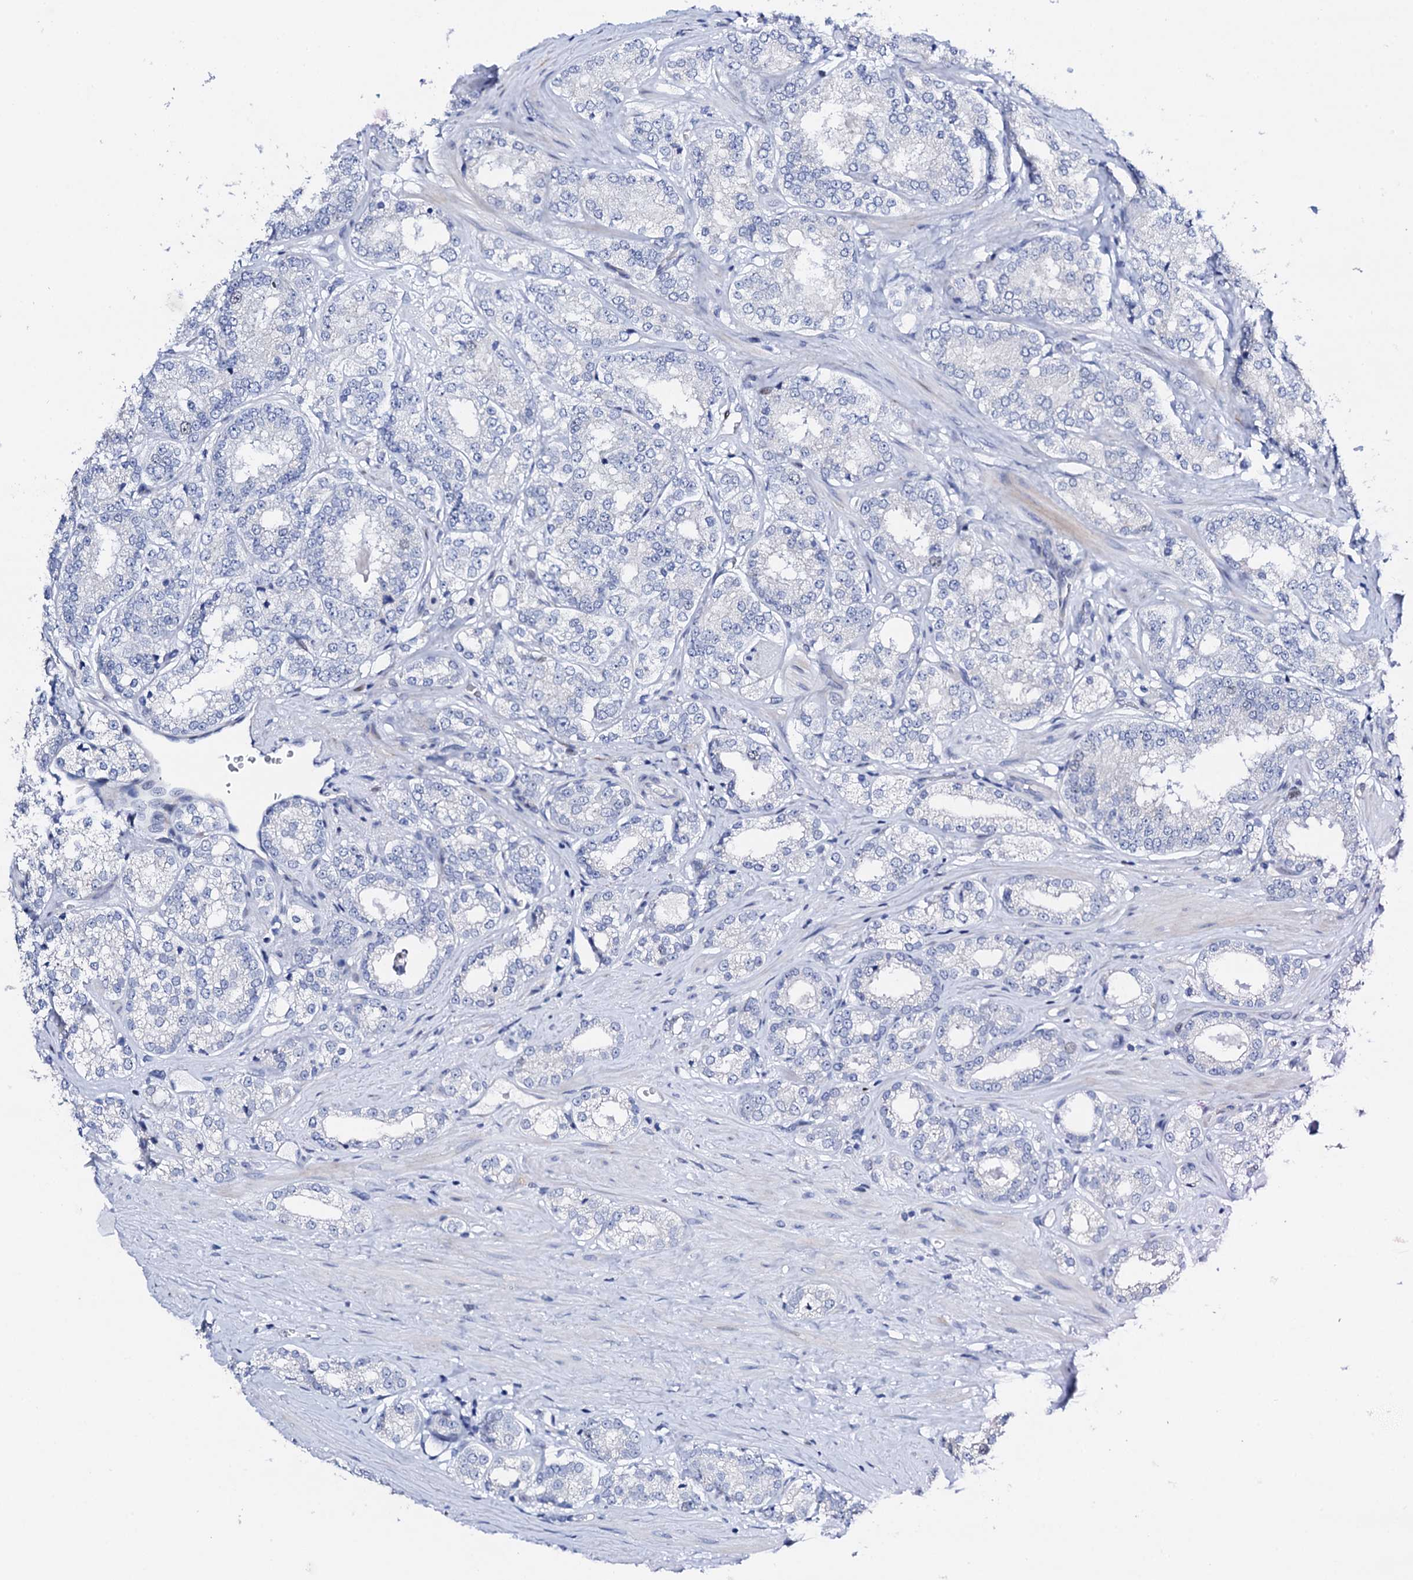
{"staining": {"intensity": "negative", "quantity": "none", "location": "none"}, "tissue": "prostate cancer", "cell_type": "Tumor cells", "image_type": "cancer", "snomed": [{"axis": "morphology", "description": "Normal tissue, NOS"}, {"axis": "morphology", "description": "Adenocarcinoma, High grade"}, {"axis": "topography", "description": "Prostate"}], "caption": "There is no significant staining in tumor cells of prostate cancer.", "gene": "NUDT13", "patient": {"sex": "male", "age": 83}}